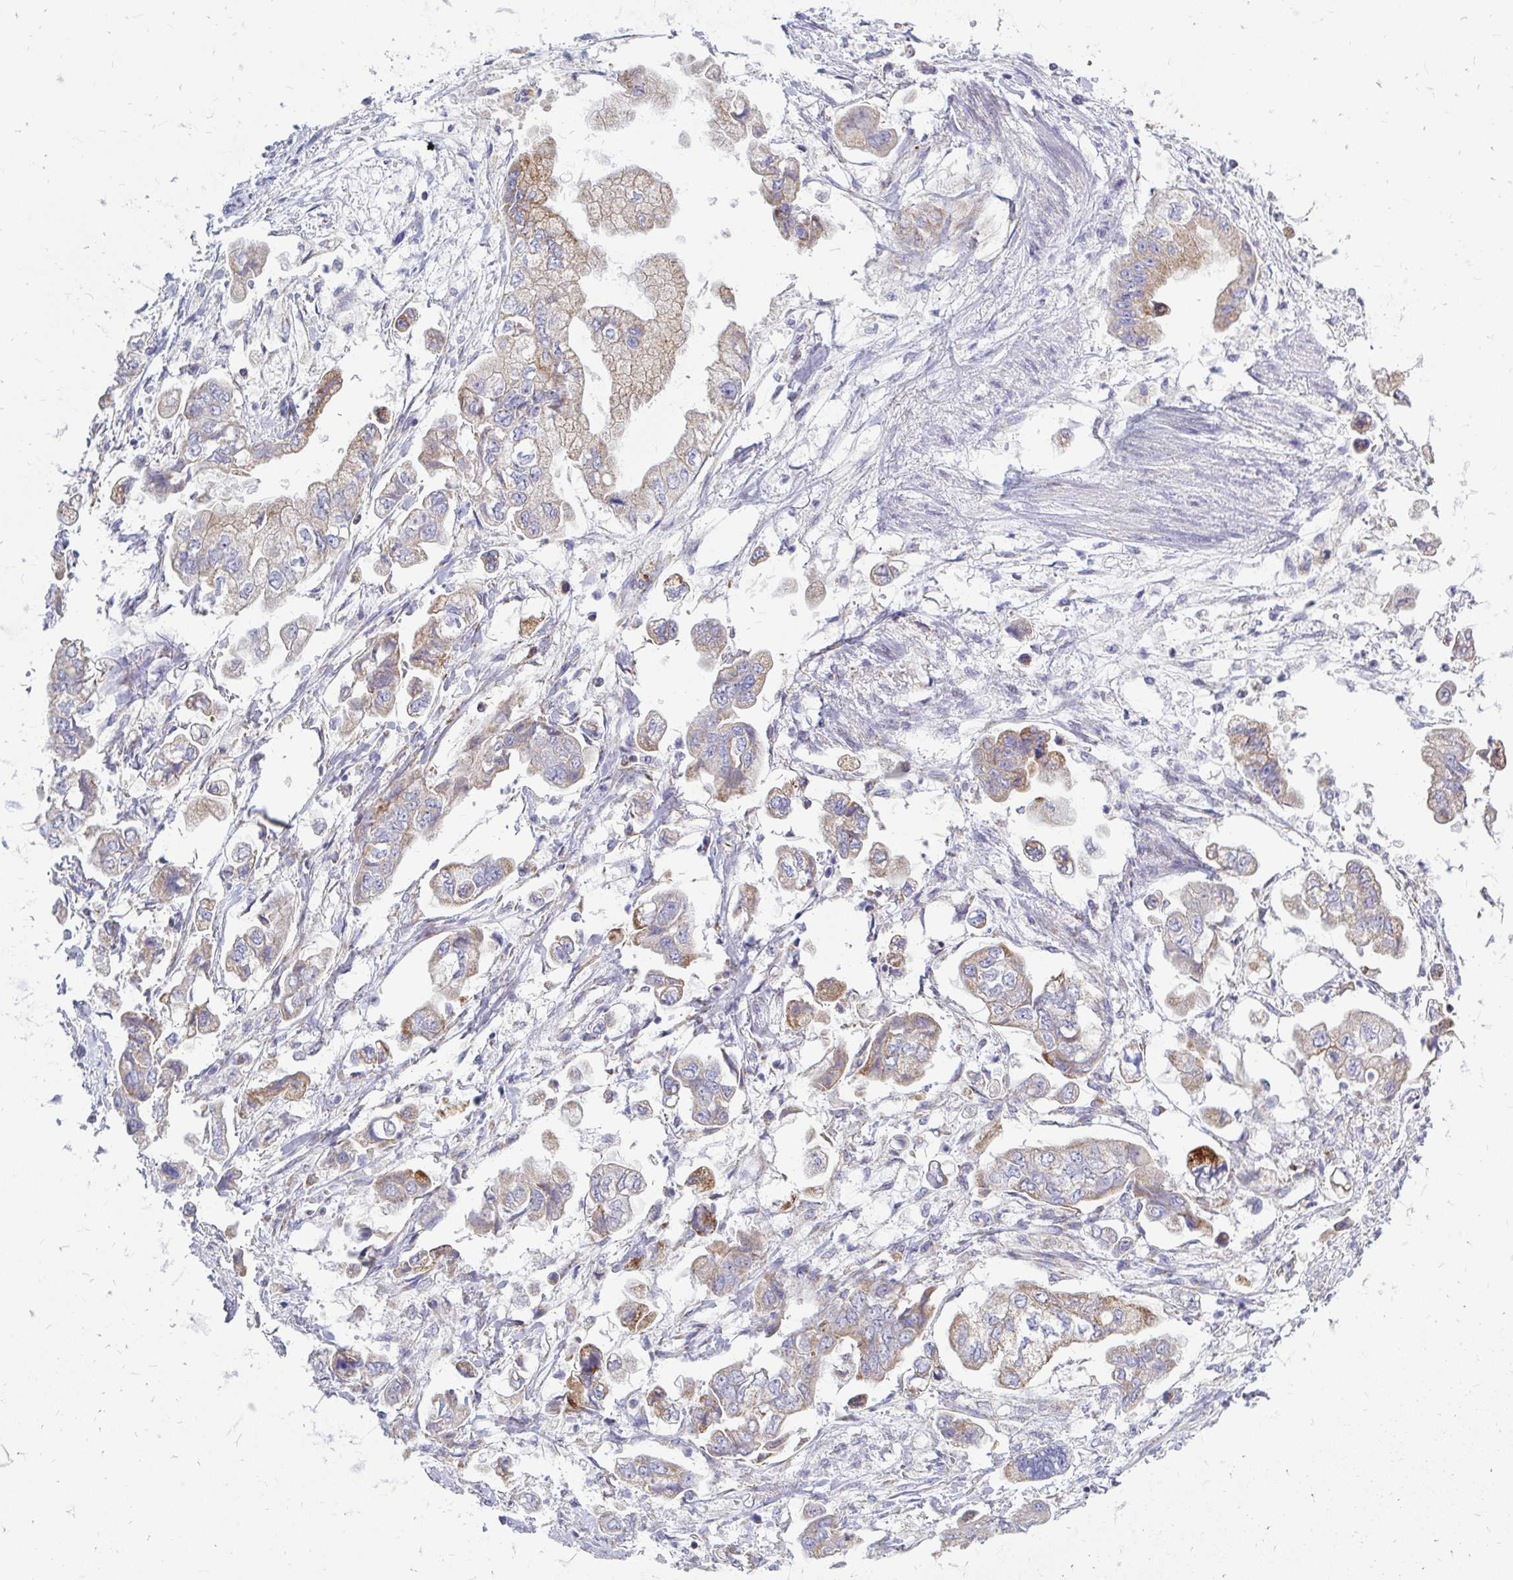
{"staining": {"intensity": "weak", "quantity": "25%-75%", "location": "cytoplasmic/membranous"}, "tissue": "stomach cancer", "cell_type": "Tumor cells", "image_type": "cancer", "snomed": [{"axis": "morphology", "description": "Adenocarcinoma, NOS"}, {"axis": "topography", "description": "Stomach"}], "caption": "Immunohistochemistry (IHC) of human stomach cancer (adenocarcinoma) demonstrates low levels of weak cytoplasmic/membranous expression in approximately 25%-75% of tumor cells. The staining is performed using DAB (3,3'-diaminobenzidine) brown chromogen to label protein expression. The nuclei are counter-stained blue using hematoxylin.", "gene": "OR10R2", "patient": {"sex": "male", "age": 62}}